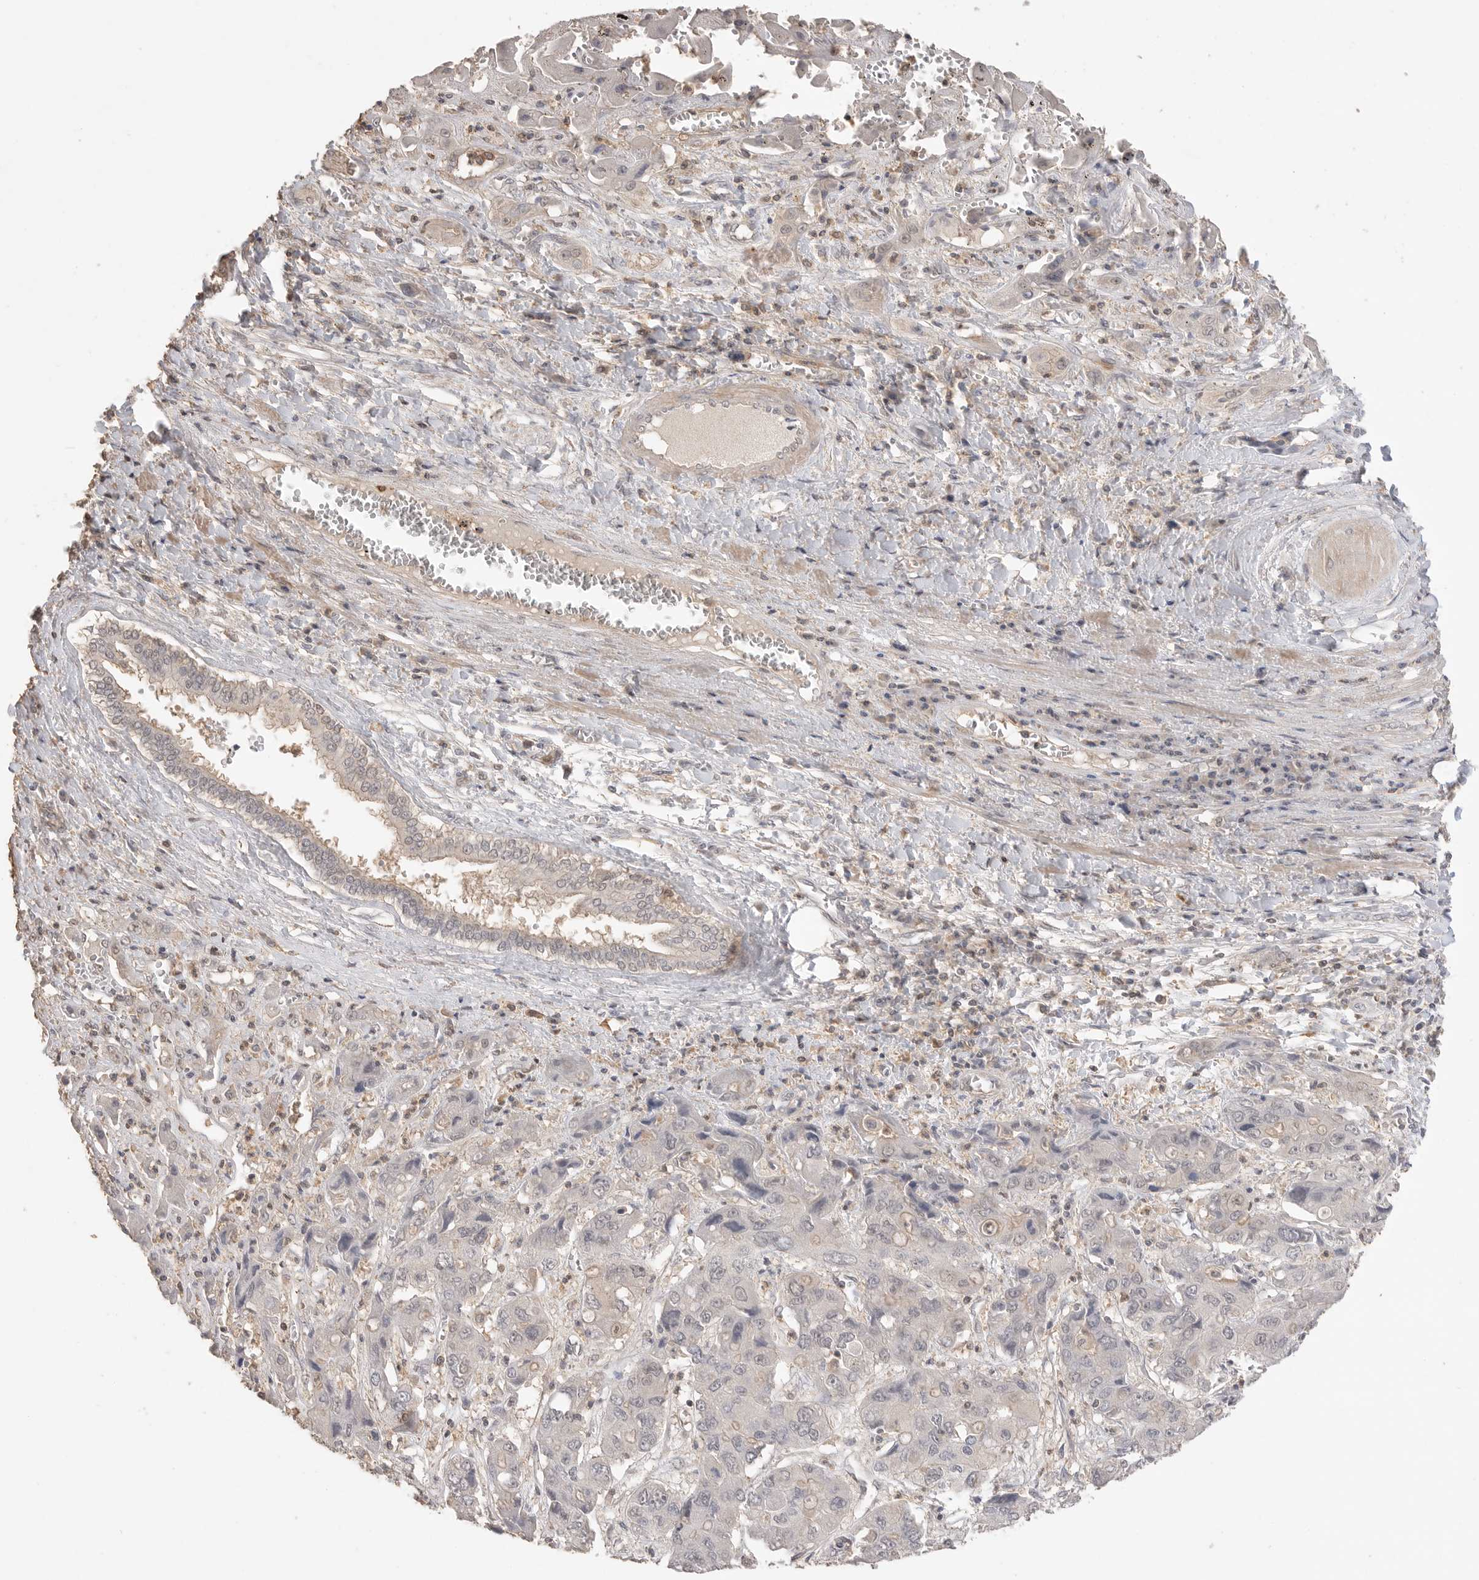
{"staining": {"intensity": "negative", "quantity": "none", "location": "none"}, "tissue": "liver cancer", "cell_type": "Tumor cells", "image_type": "cancer", "snomed": [{"axis": "morphology", "description": "Cholangiocarcinoma"}, {"axis": "topography", "description": "Liver"}], "caption": "This histopathology image is of liver cancer (cholangiocarcinoma) stained with immunohistochemistry to label a protein in brown with the nuclei are counter-stained blue. There is no positivity in tumor cells. (Stains: DAB (3,3'-diaminobenzidine) IHC with hematoxylin counter stain, Microscopy: brightfield microscopy at high magnification).", "gene": "MAP2K1", "patient": {"sex": "male", "age": 67}}